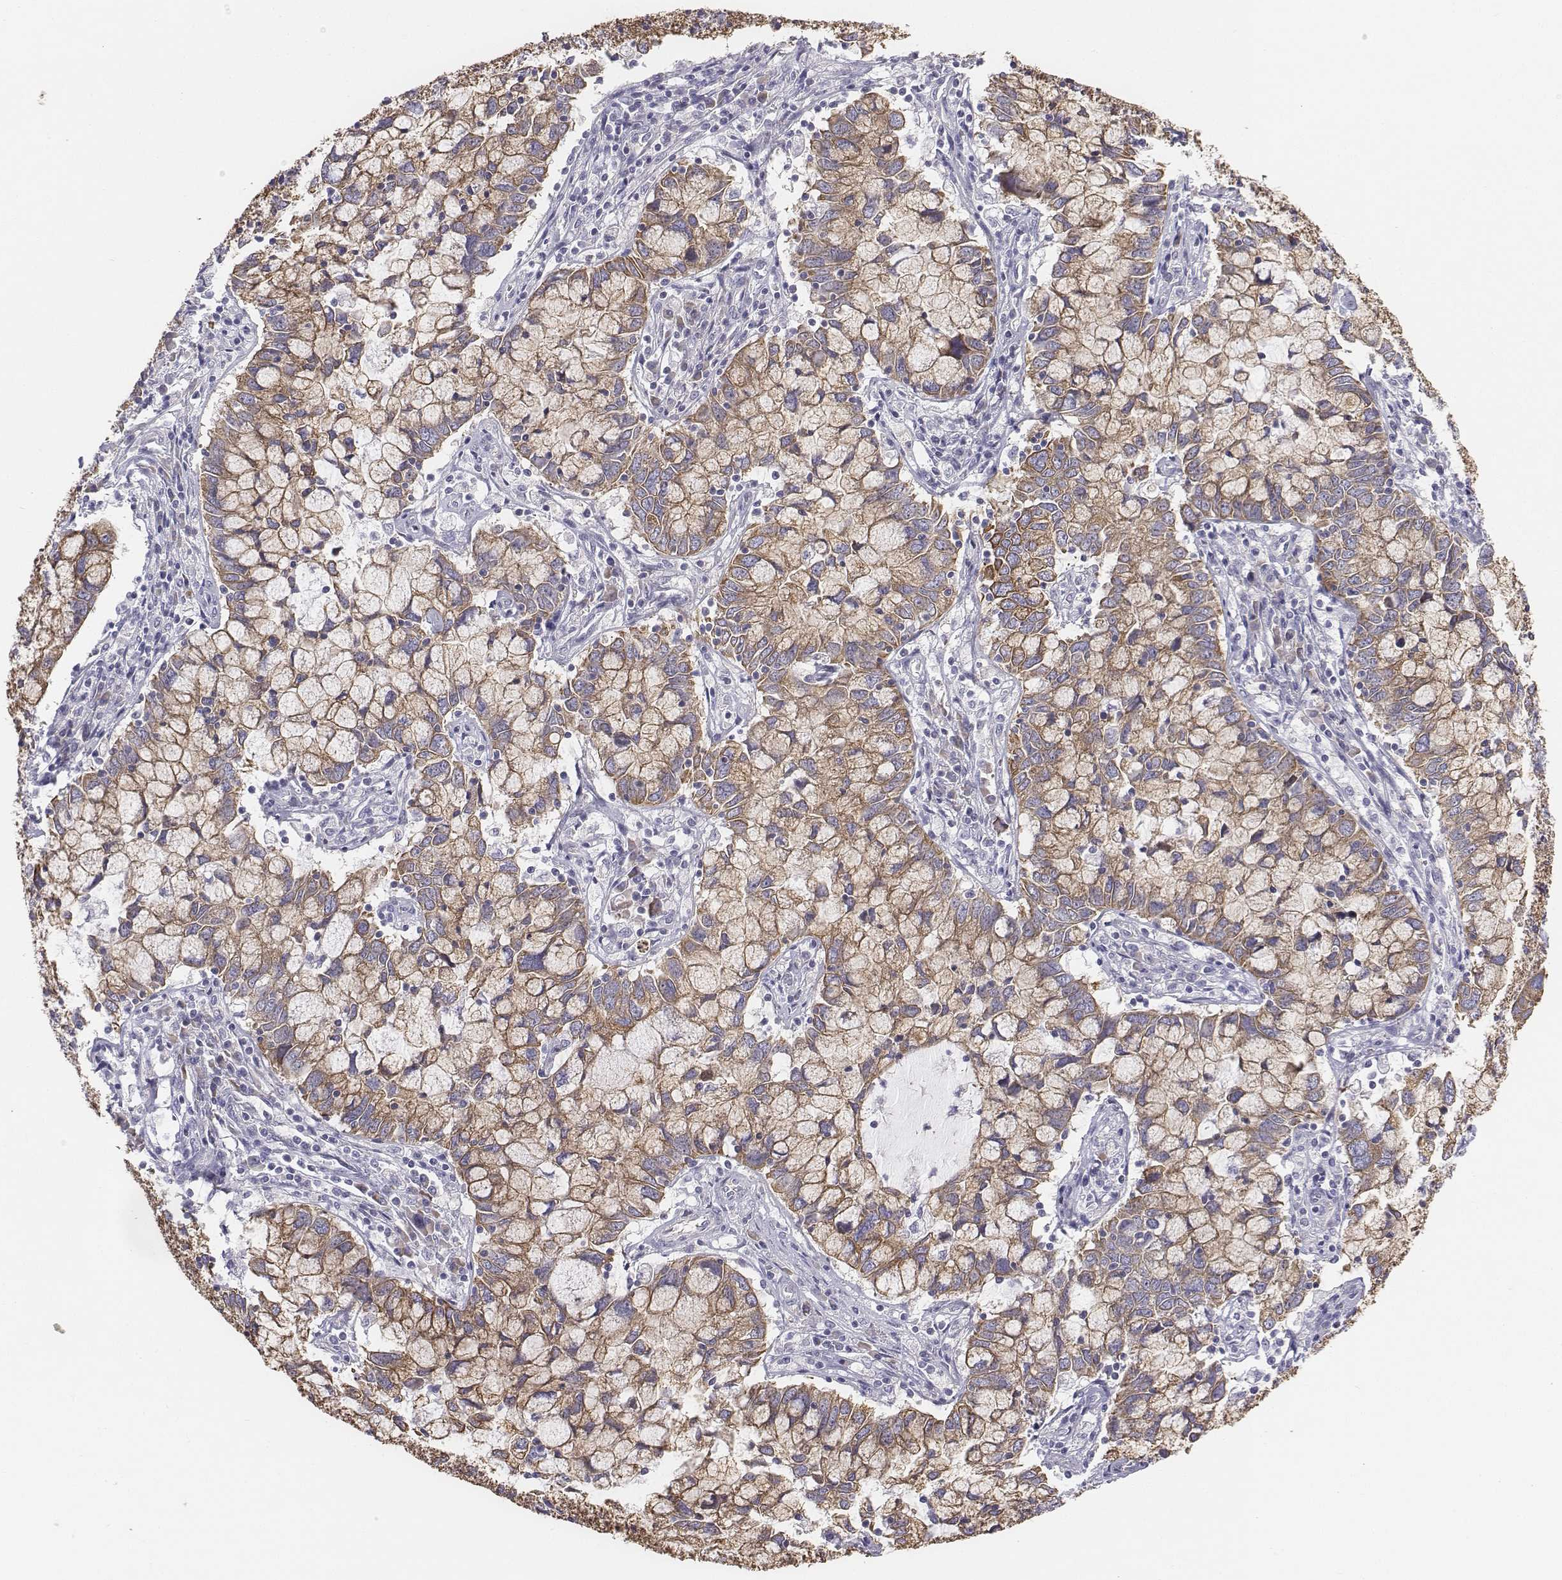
{"staining": {"intensity": "moderate", "quantity": ">75%", "location": "cytoplasmic/membranous"}, "tissue": "cervical cancer", "cell_type": "Tumor cells", "image_type": "cancer", "snomed": [{"axis": "morphology", "description": "Adenocarcinoma, NOS"}, {"axis": "topography", "description": "Cervix"}], "caption": "Immunohistochemistry (DAB (3,3'-diaminobenzidine)) staining of cervical cancer displays moderate cytoplasmic/membranous protein expression in approximately >75% of tumor cells. (DAB (3,3'-diaminobenzidine) IHC with brightfield microscopy, high magnification).", "gene": "CHST14", "patient": {"sex": "female", "age": 40}}